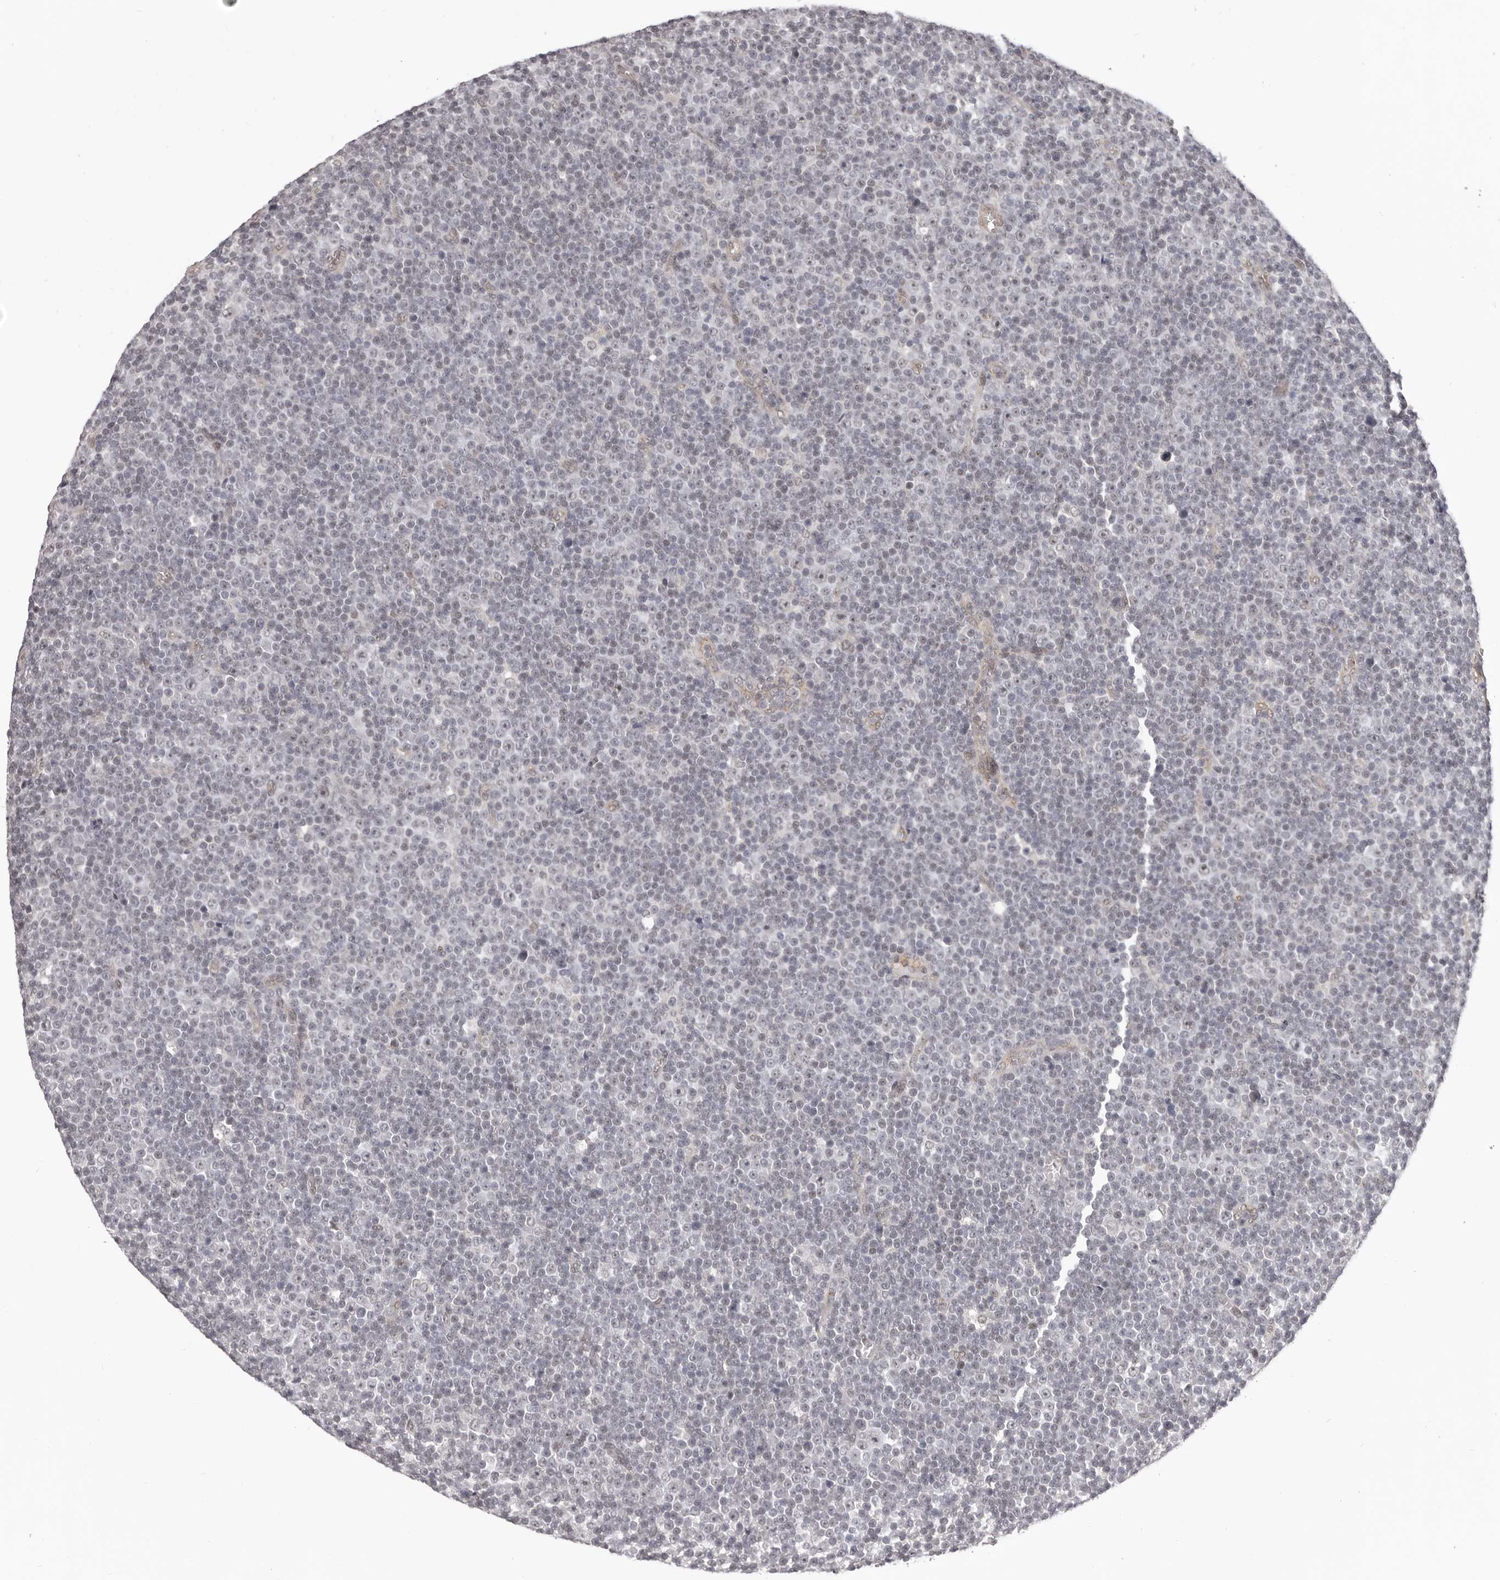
{"staining": {"intensity": "negative", "quantity": "none", "location": "none"}, "tissue": "lymphoma", "cell_type": "Tumor cells", "image_type": "cancer", "snomed": [{"axis": "morphology", "description": "Malignant lymphoma, non-Hodgkin's type, Low grade"}, {"axis": "topography", "description": "Lymph node"}], "caption": "Human lymphoma stained for a protein using immunohistochemistry (IHC) demonstrates no positivity in tumor cells.", "gene": "RNF2", "patient": {"sex": "female", "age": 67}}